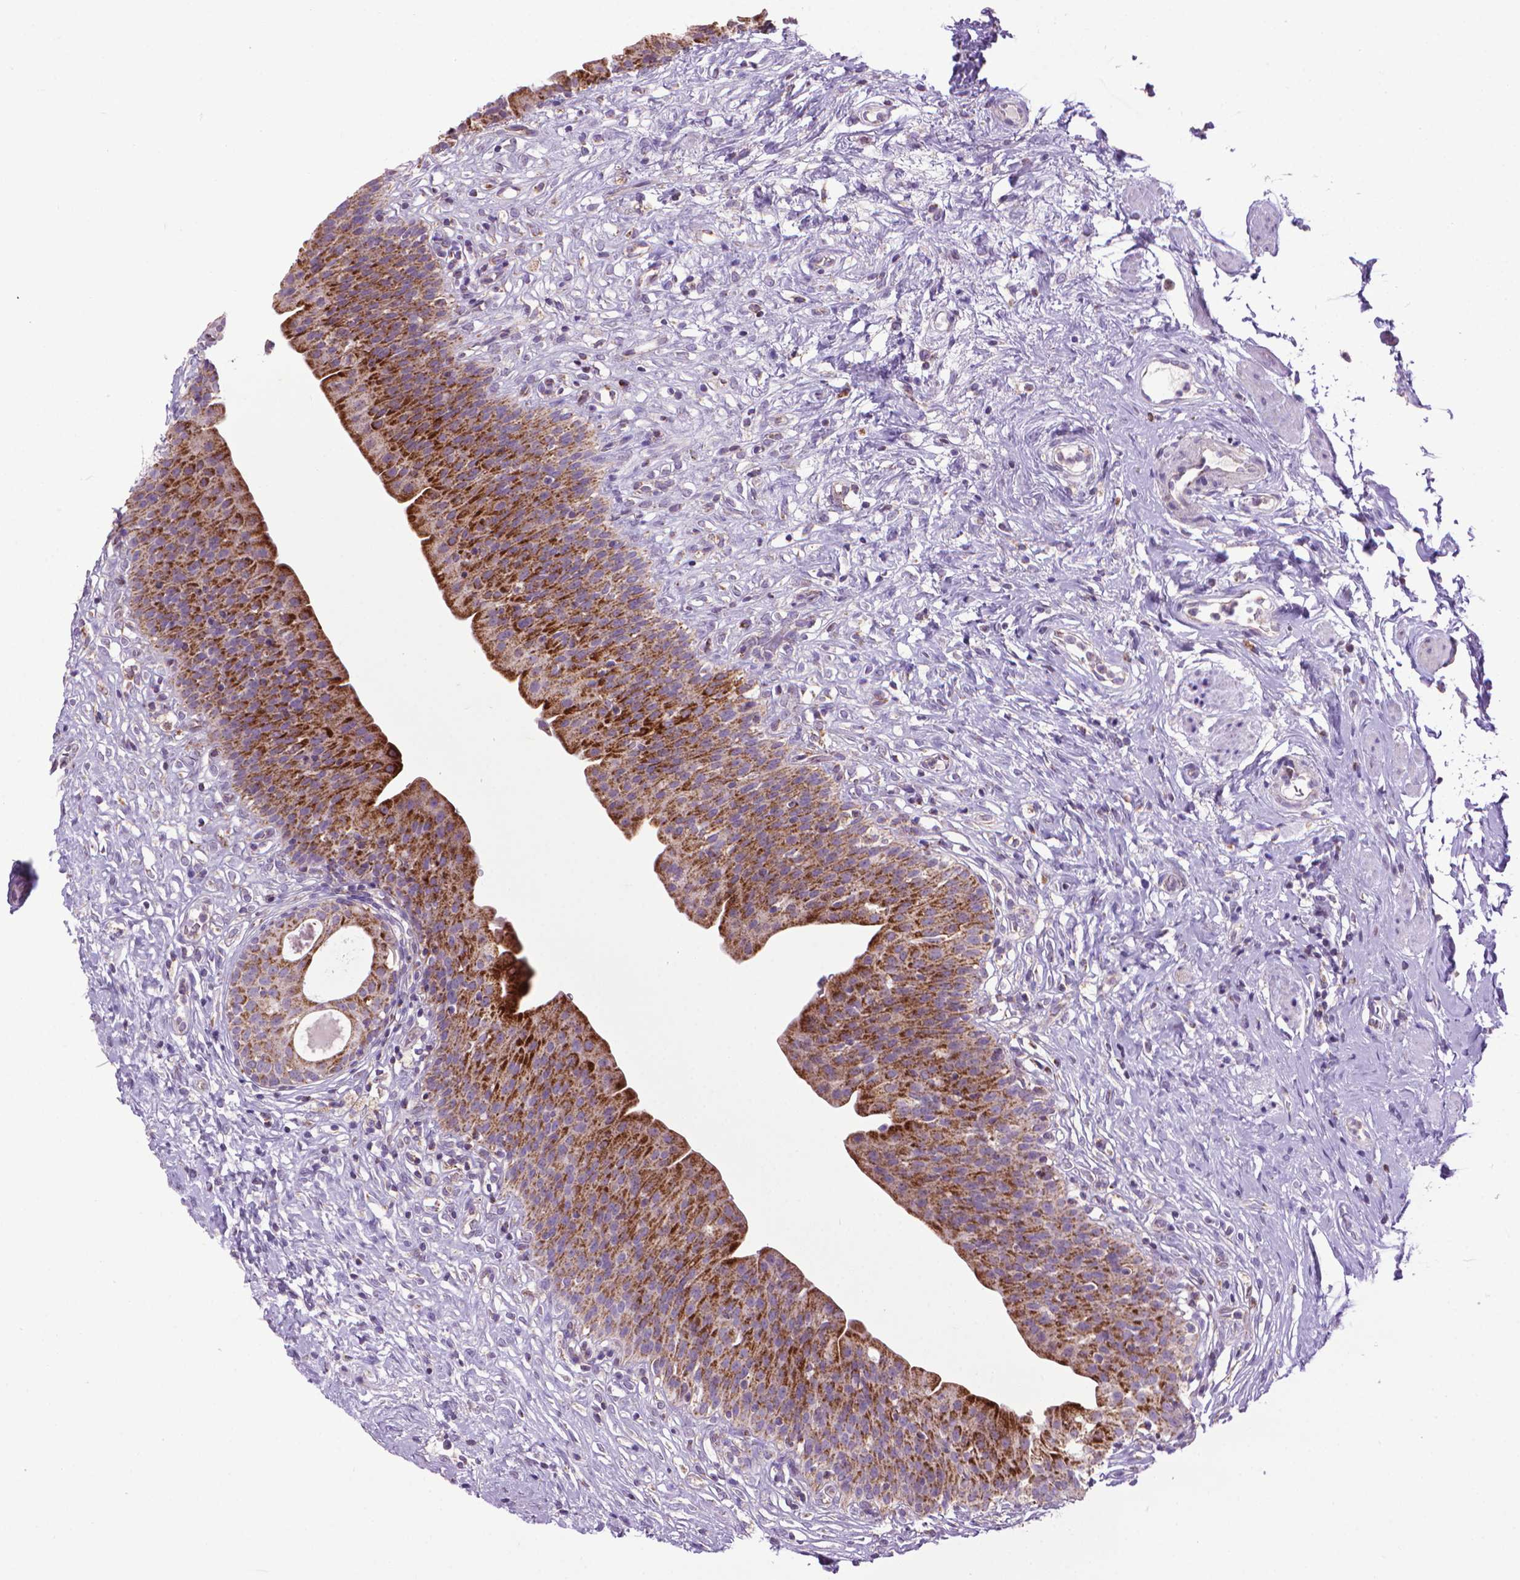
{"staining": {"intensity": "strong", "quantity": ">75%", "location": "cytoplasmic/membranous"}, "tissue": "urinary bladder", "cell_type": "Urothelial cells", "image_type": "normal", "snomed": [{"axis": "morphology", "description": "Normal tissue, NOS"}, {"axis": "topography", "description": "Urinary bladder"}], "caption": "Protein expression analysis of benign urinary bladder exhibits strong cytoplasmic/membranous staining in approximately >75% of urothelial cells. (IHC, brightfield microscopy, high magnification).", "gene": "VDAC1", "patient": {"sex": "male", "age": 76}}